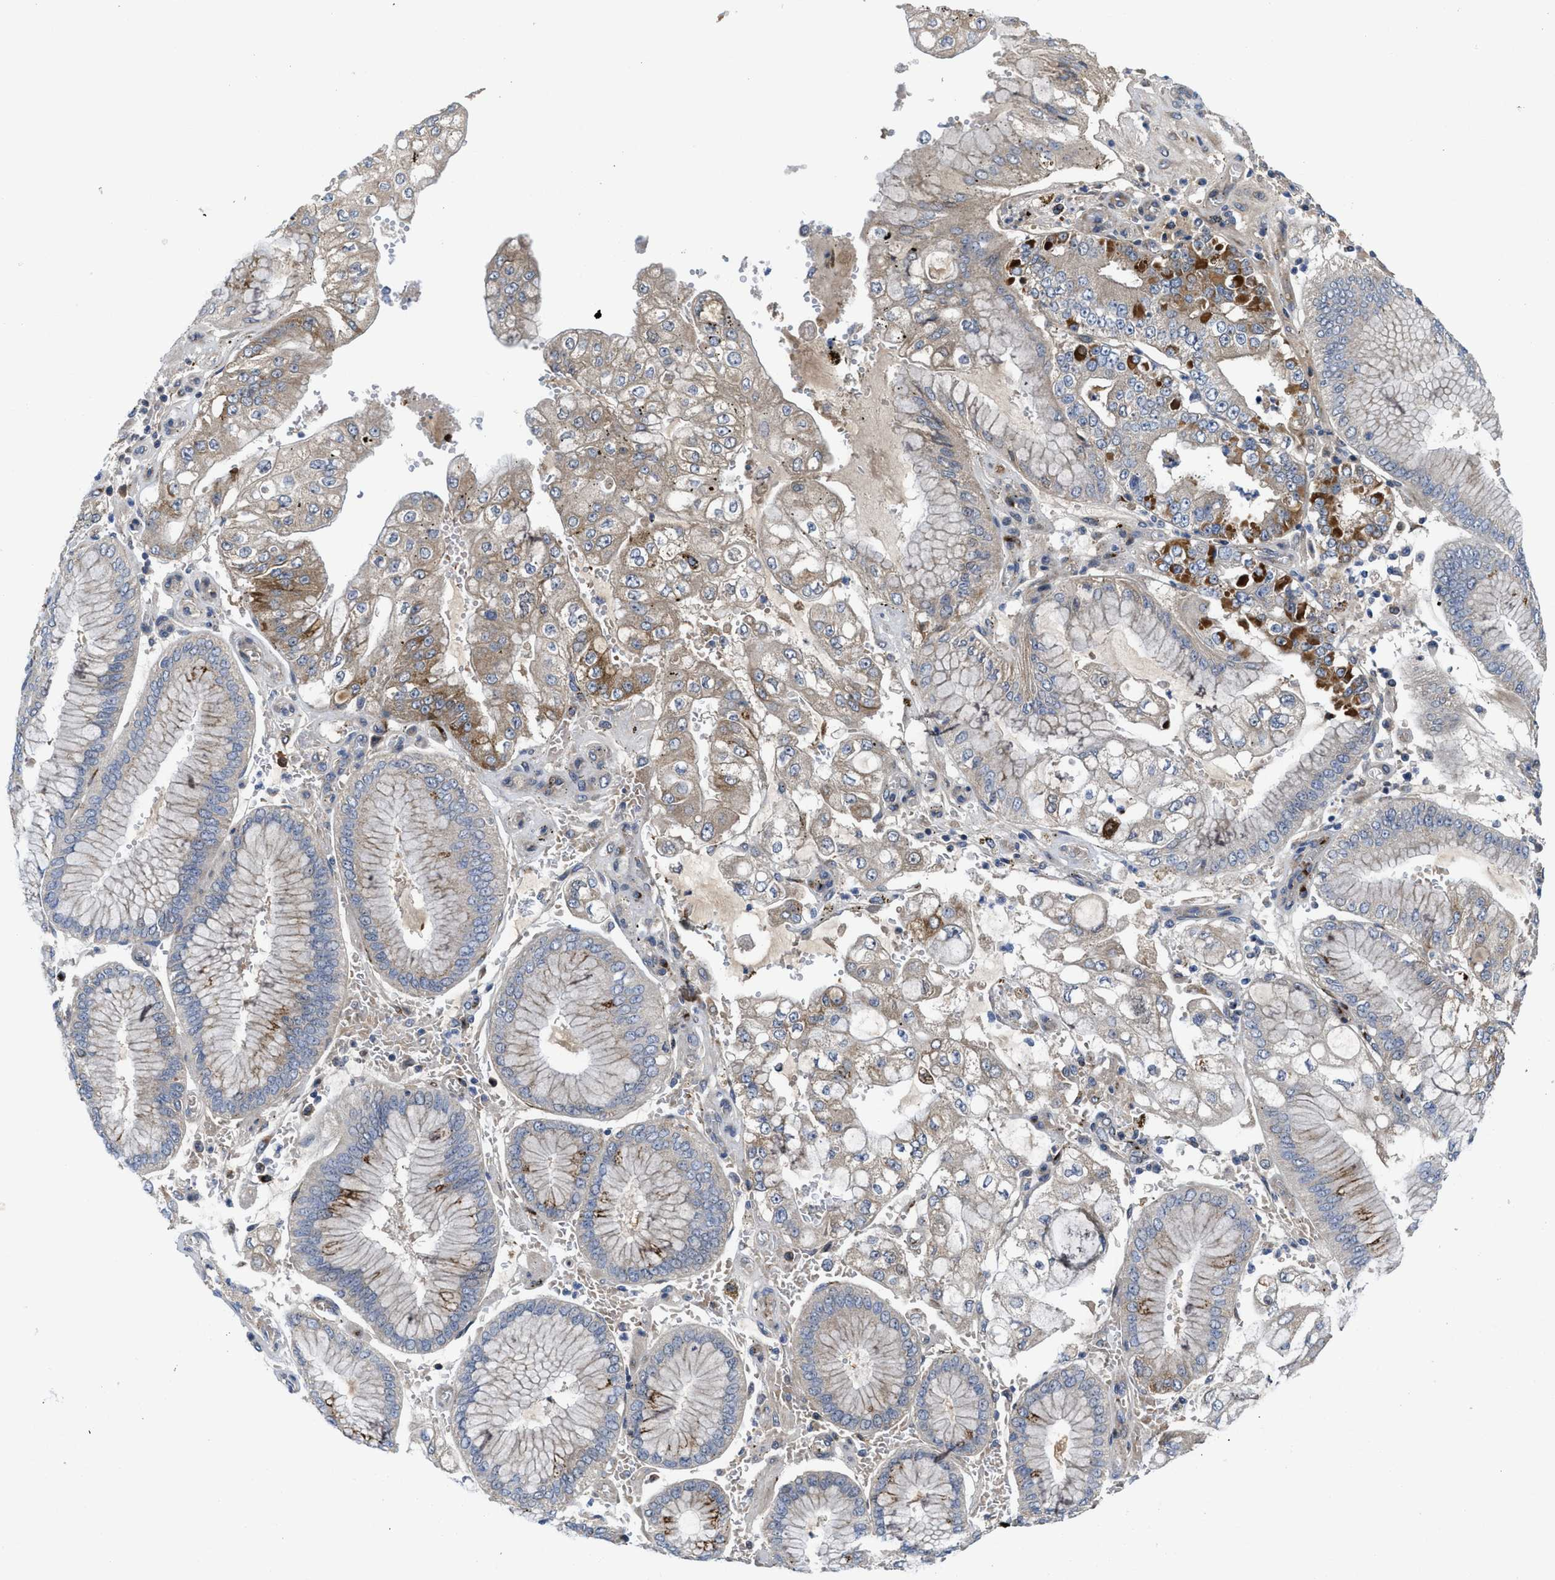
{"staining": {"intensity": "weak", "quantity": "25%-75%", "location": "cytoplasmic/membranous"}, "tissue": "stomach cancer", "cell_type": "Tumor cells", "image_type": "cancer", "snomed": [{"axis": "morphology", "description": "Adenocarcinoma, NOS"}, {"axis": "topography", "description": "Stomach"}], "caption": "Weak cytoplasmic/membranous staining is identified in approximately 25%-75% of tumor cells in stomach cancer (adenocarcinoma). The staining was performed using DAB to visualize the protein expression in brown, while the nuclei were stained in blue with hematoxylin (Magnification: 20x).", "gene": "ZNF70", "patient": {"sex": "male", "age": 76}}